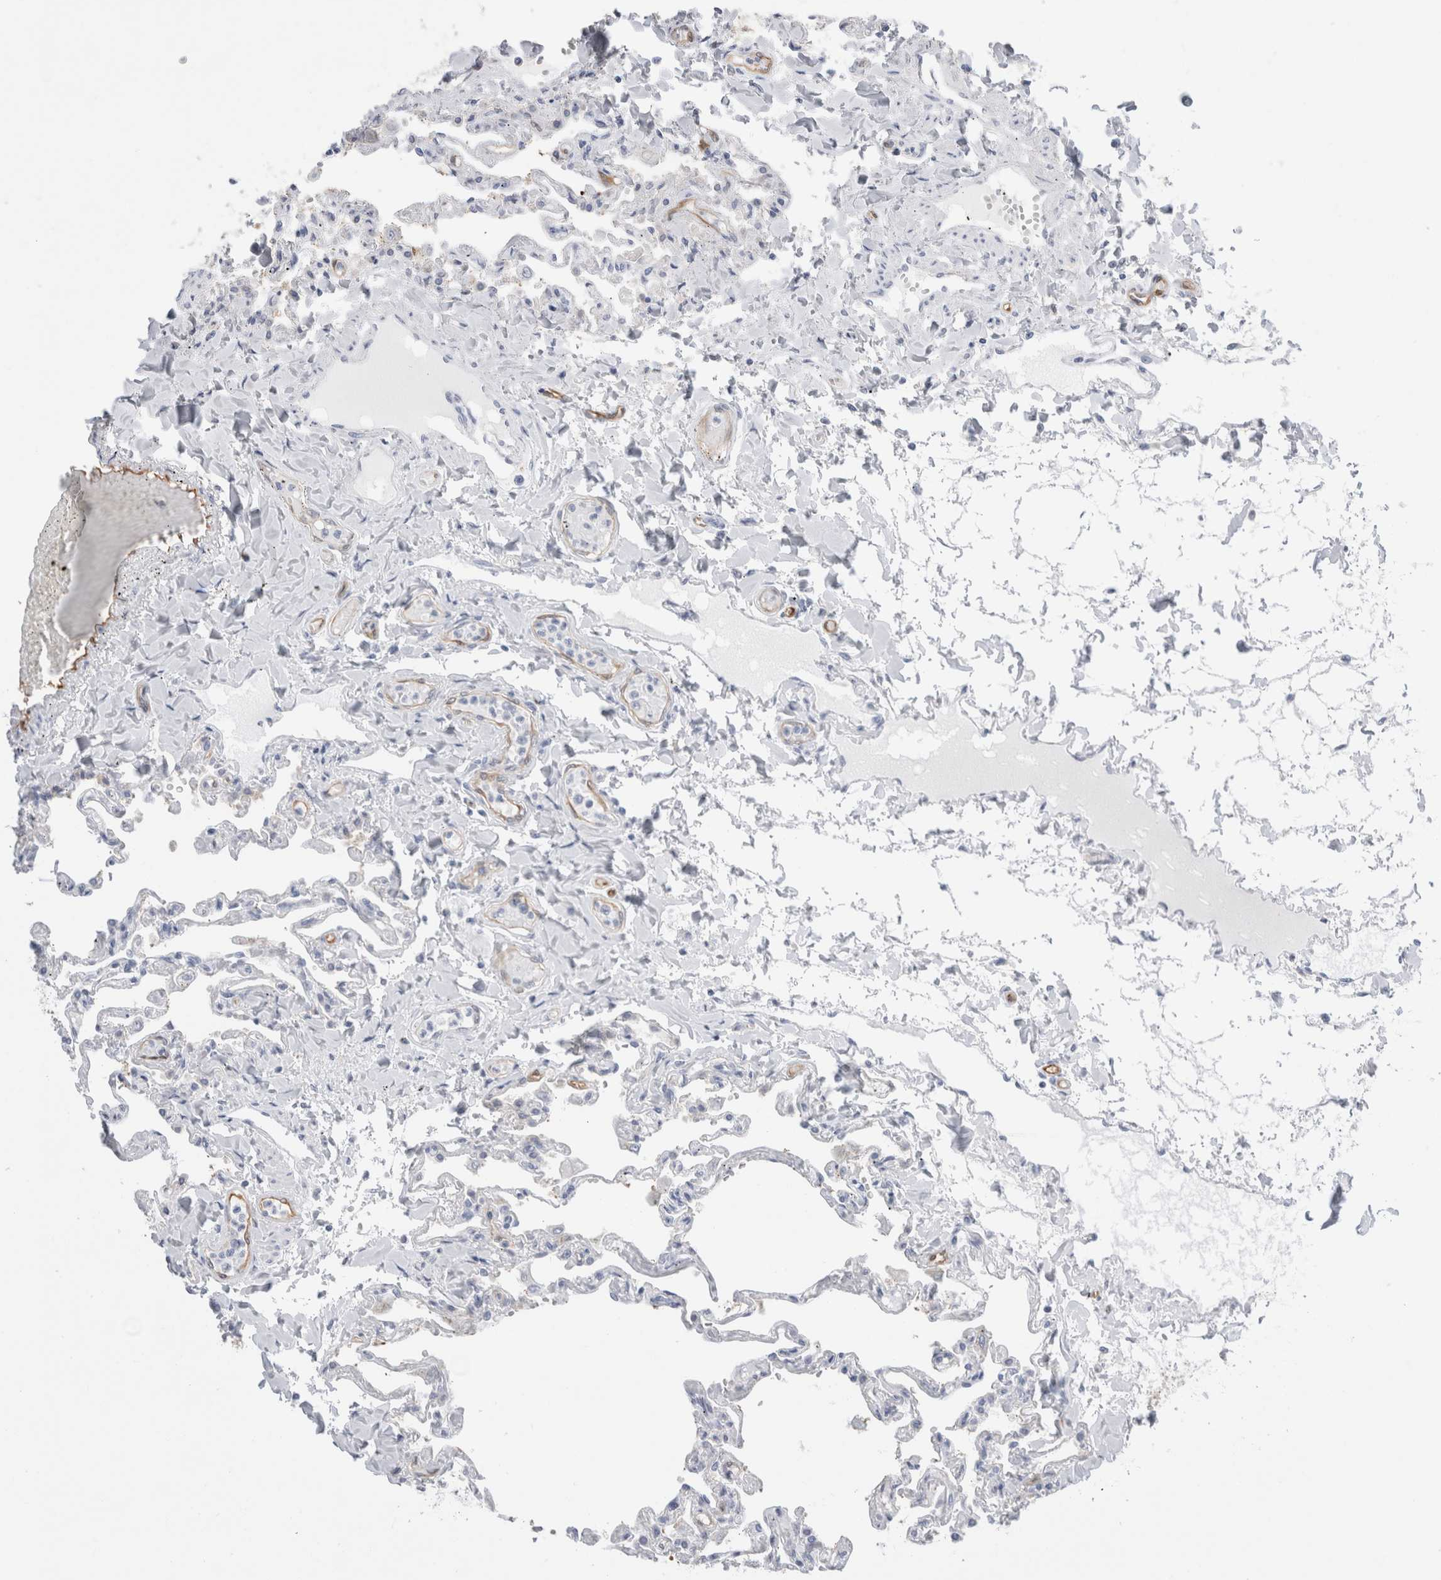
{"staining": {"intensity": "negative", "quantity": "none", "location": "none"}, "tissue": "lung", "cell_type": "Alveolar cells", "image_type": "normal", "snomed": [{"axis": "morphology", "description": "Normal tissue, NOS"}, {"axis": "topography", "description": "Lung"}], "caption": "High power microscopy histopathology image of an immunohistochemistry (IHC) micrograph of normal lung, revealing no significant staining in alveolar cells.", "gene": "NAPEPLD", "patient": {"sex": "male", "age": 21}}